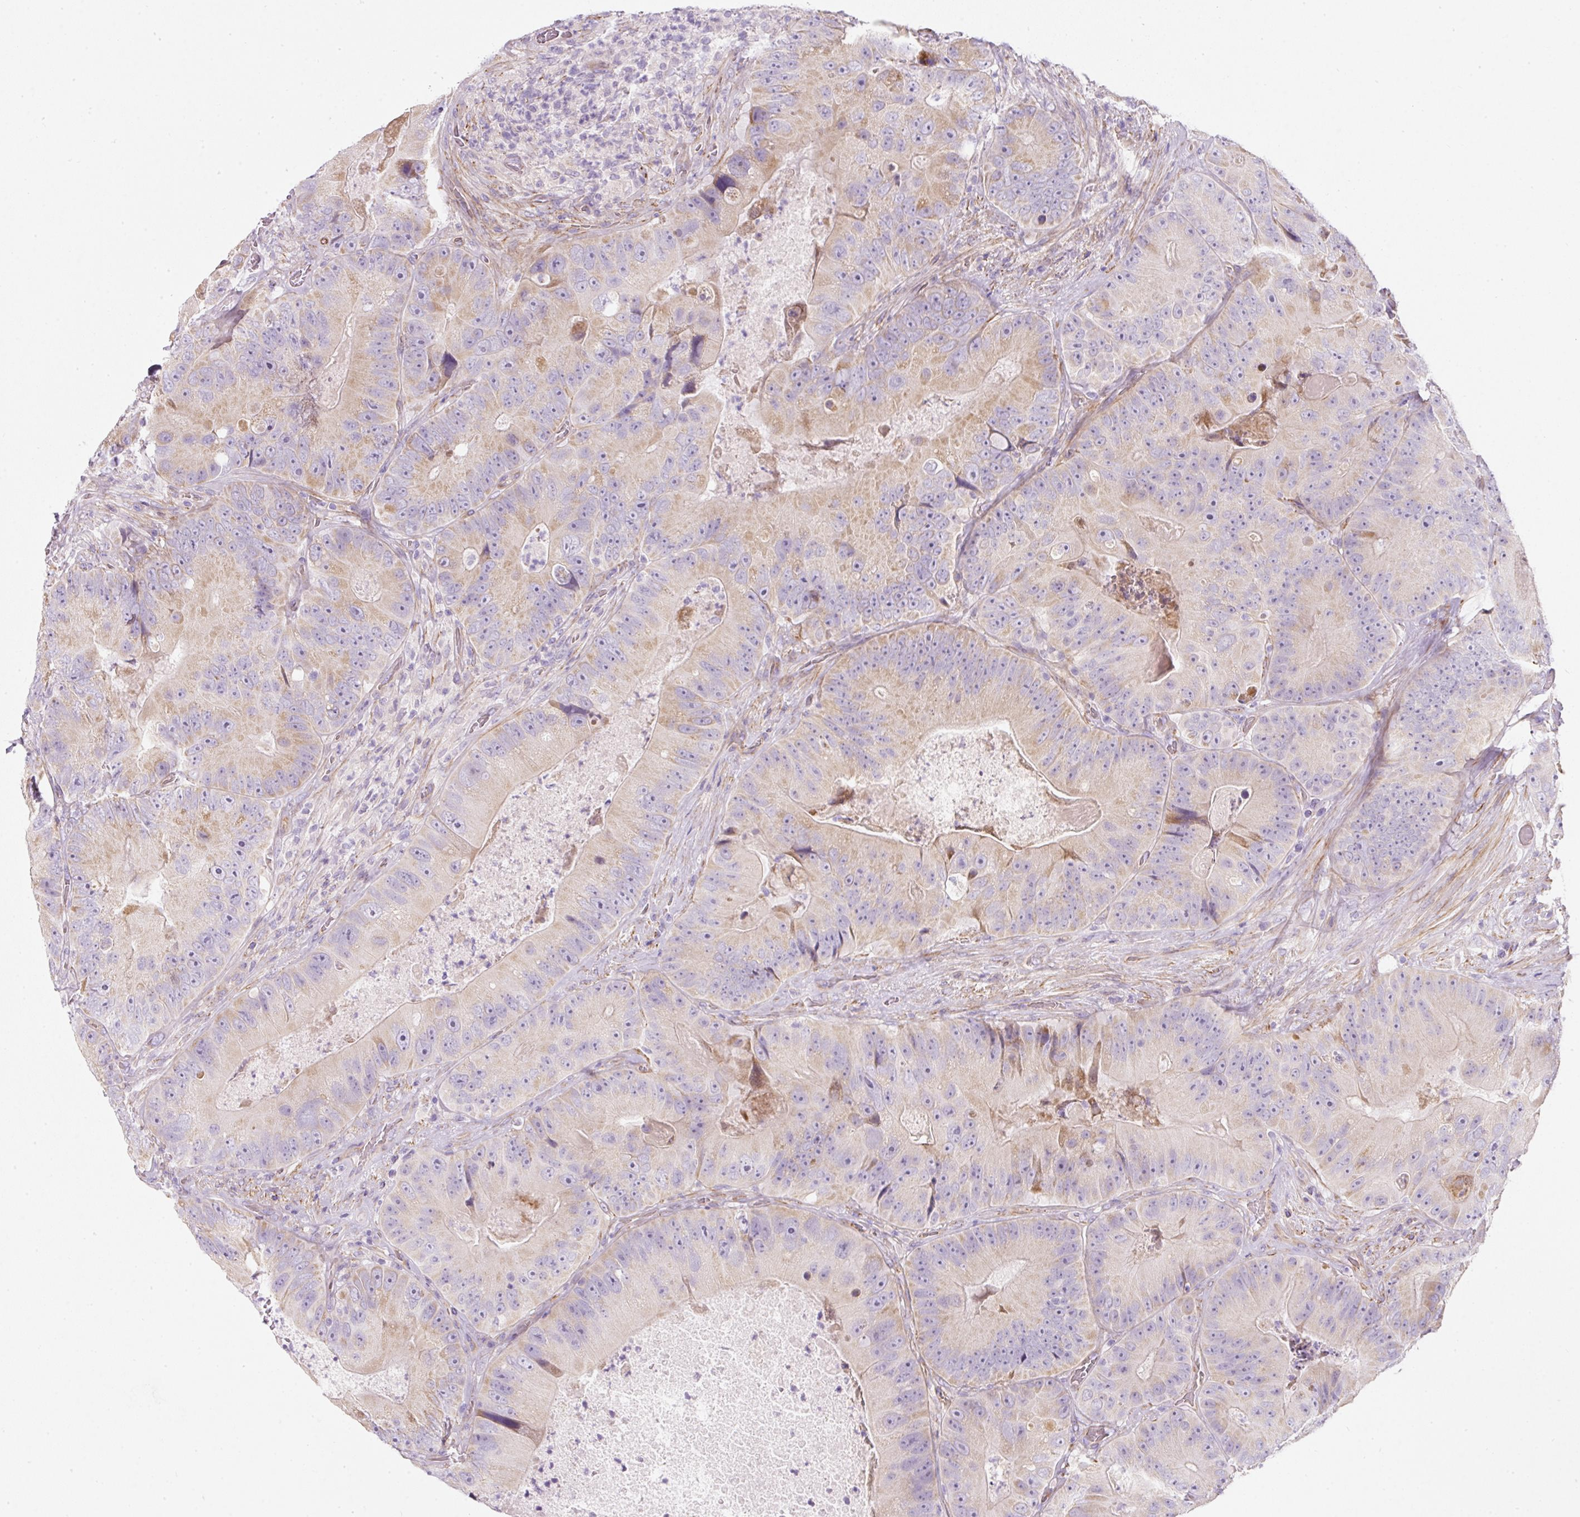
{"staining": {"intensity": "weak", "quantity": "<25%", "location": "cytoplasmic/membranous"}, "tissue": "colorectal cancer", "cell_type": "Tumor cells", "image_type": "cancer", "snomed": [{"axis": "morphology", "description": "Adenocarcinoma, NOS"}, {"axis": "topography", "description": "Colon"}], "caption": "A high-resolution histopathology image shows IHC staining of colorectal adenocarcinoma, which shows no significant positivity in tumor cells.", "gene": "ERAP2", "patient": {"sex": "female", "age": 86}}